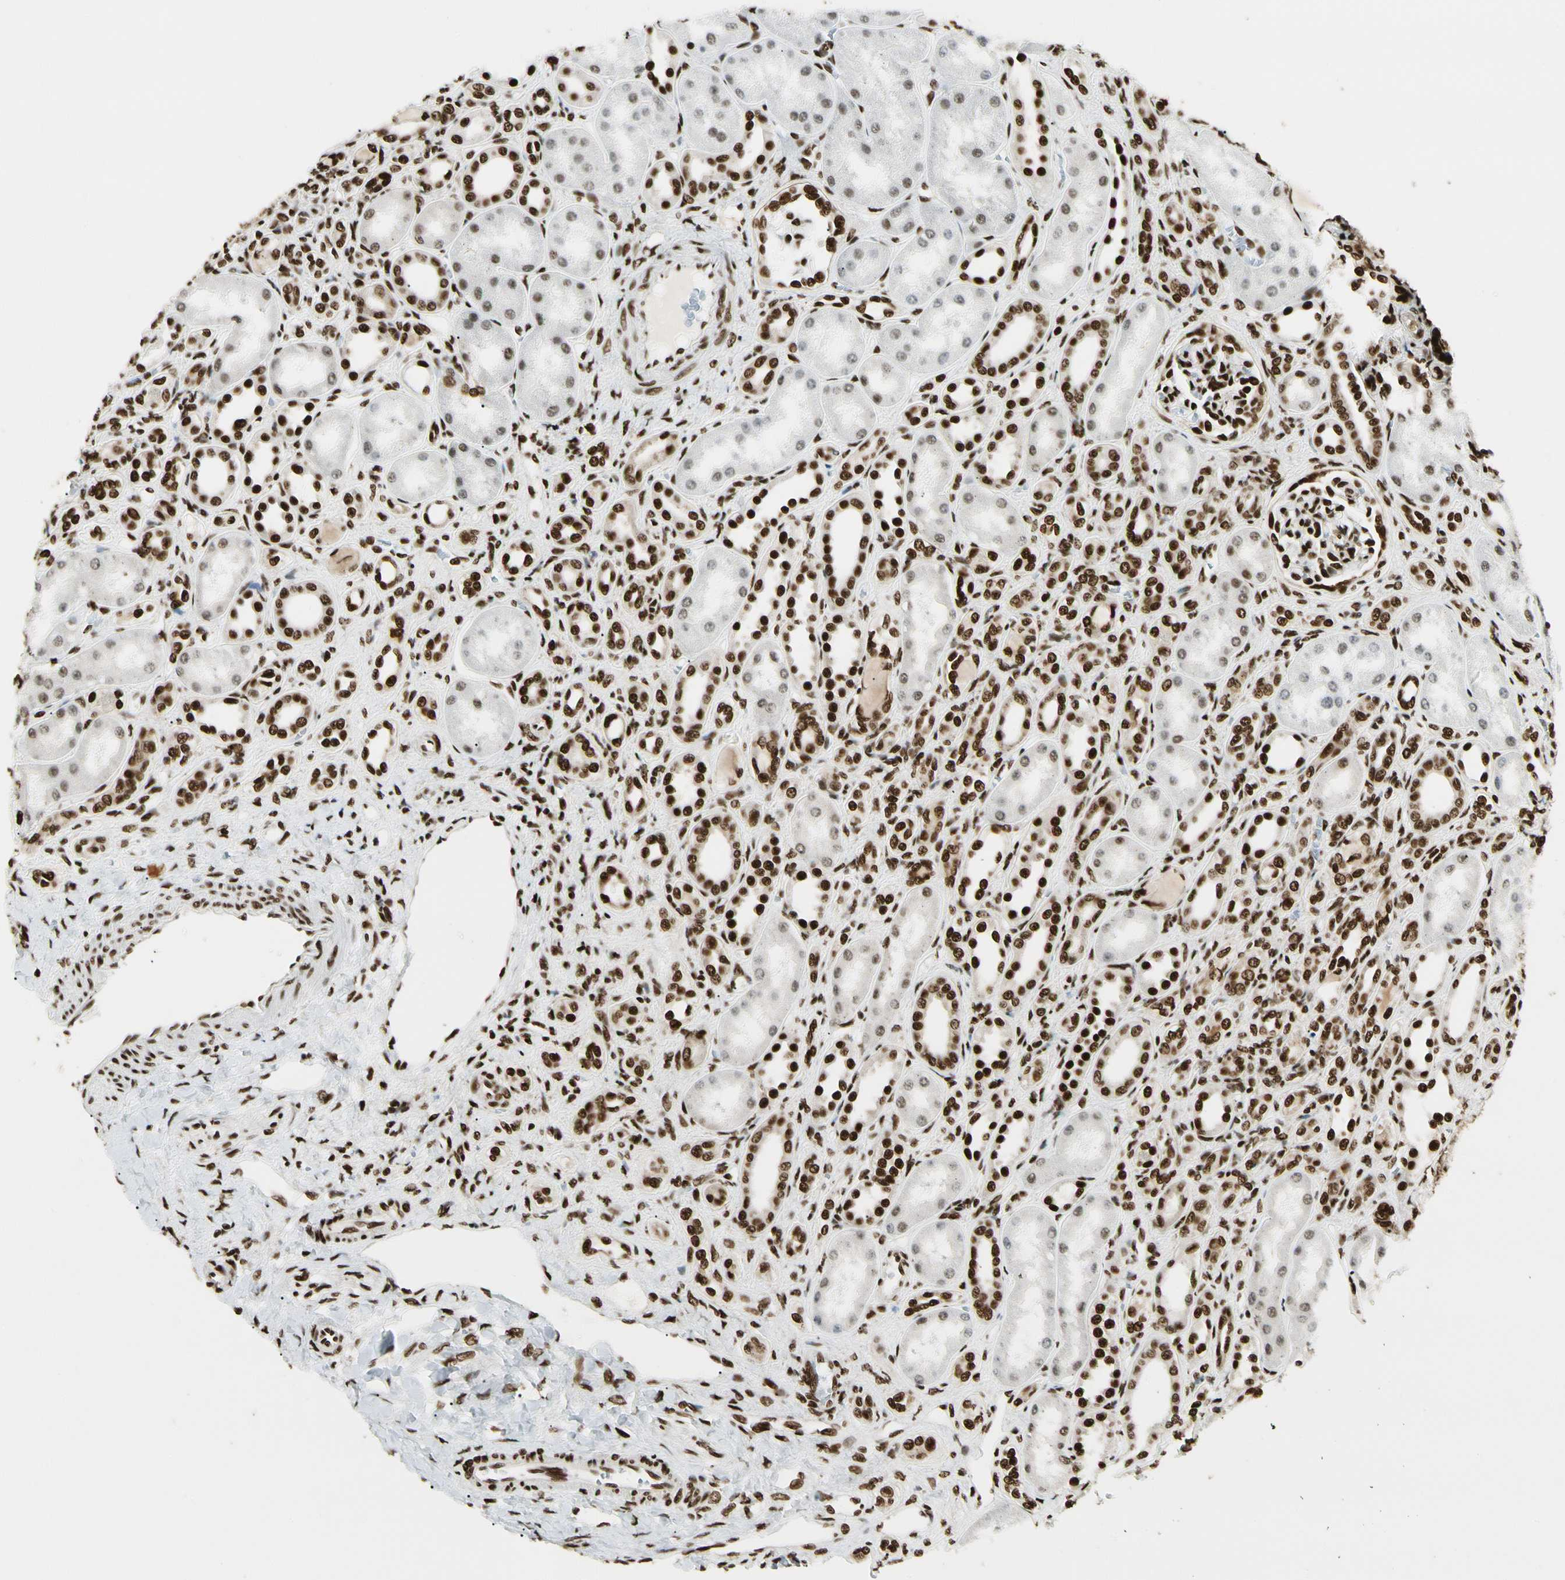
{"staining": {"intensity": "strong", "quantity": ">75%", "location": "nuclear"}, "tissue": "kidney", "cell_type": "Cells in glomeruli", "image_type": "normal", "snomed": [{"axis": "morphology", "description": "Normal tissue, NOS"}, {"axis": "topography", "description": "Kidney"}], "caption": "Immunohistochemical staining of unremarkable kidney reveals strong nuclear protein staining in approximately >75% of cells in glomeruli.", "gene": "FUS", "patient": {"sex": "male", "age": 7}}